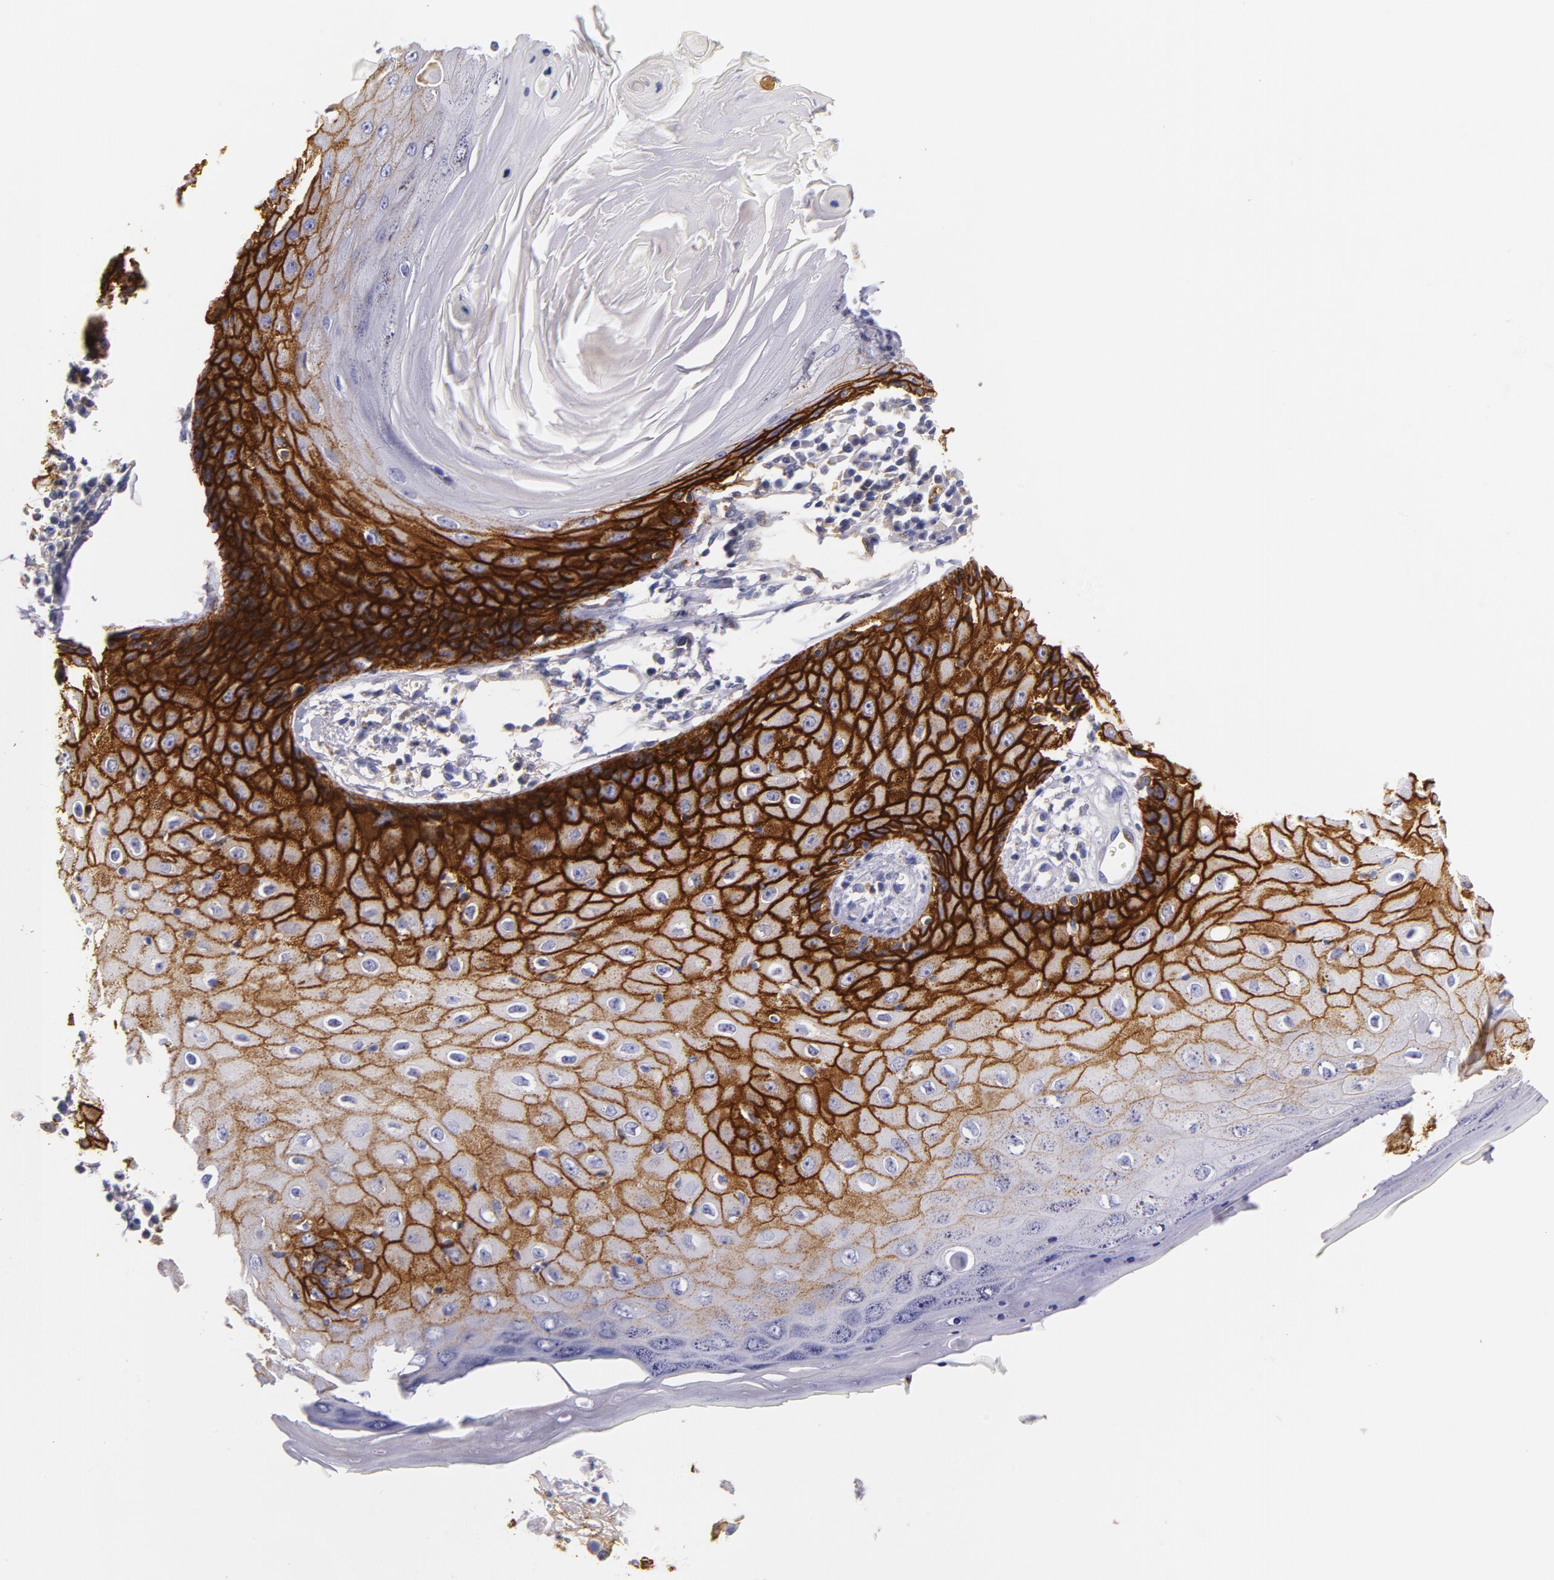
{"staining": {"intensity": "strong", "quantity": ">75%", "location": "cytoplasmic/membranous"}, "tissue": "skin cancer", "cell_type": "Tumor cells", "image_type": "cancer", "snomed": [{"axis": "morphology", "description": "Squamous cell carcinoma, NOS"}, {"axis": "topography", "description": "Skin"}, {"axis": "topography", "description": "Anal"}], "caption": "A brown stain shows strong cytoplasmic/membranous expression of a protein in human skin cancer (squamous cell carcinoma) tumor cells. The staining was performed using DAB, with brown indicating positive protein expression. Nuclei are stained blue with hematoxylin.", "gene": "CD44", "patient": {"sex": "male", "age": 61}}